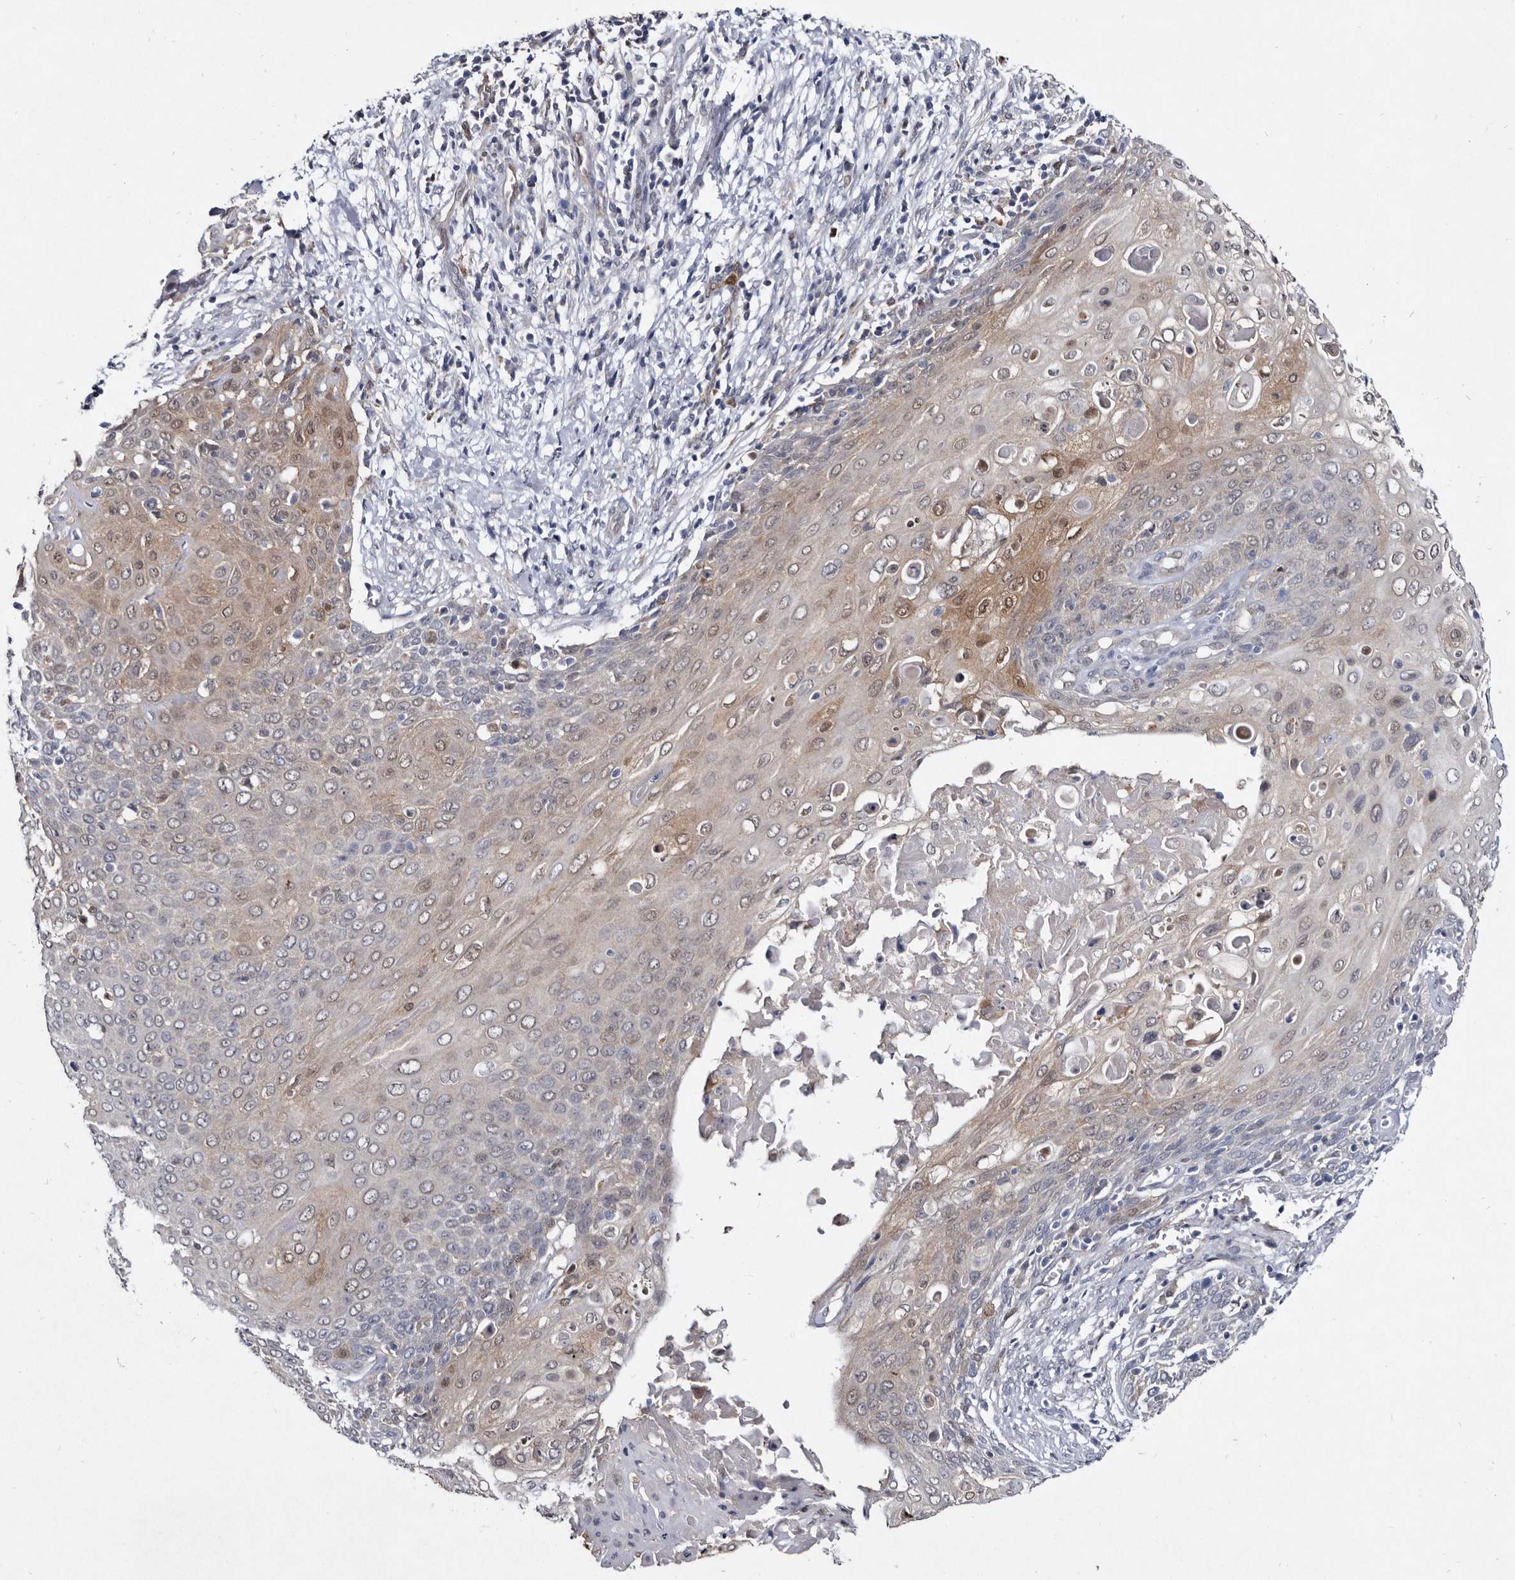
{"staining": {"intensity": "weak", "quantity": "25%-75%", "location": "cytoplasmic/membranous,nuclear"}, "tissue": "cervical cancer", "cell_type": "Tumor cells", "image_type": "cancer", "snomed": [{"axis": "morphology", "description": "Squamous cell carcinoma, NOS"}, {"axis": "topography", "description": "Cervix"}], "caption": "About 25%-75% of tumor cells in cervical squamous cell carcinoma display weak cytoplasmic/membranous and nuclear protein staining as visualized by brown immunohistochemical staining.", "gene": "SERPINB8", "patient": {"sex": "female", "age": 39}}